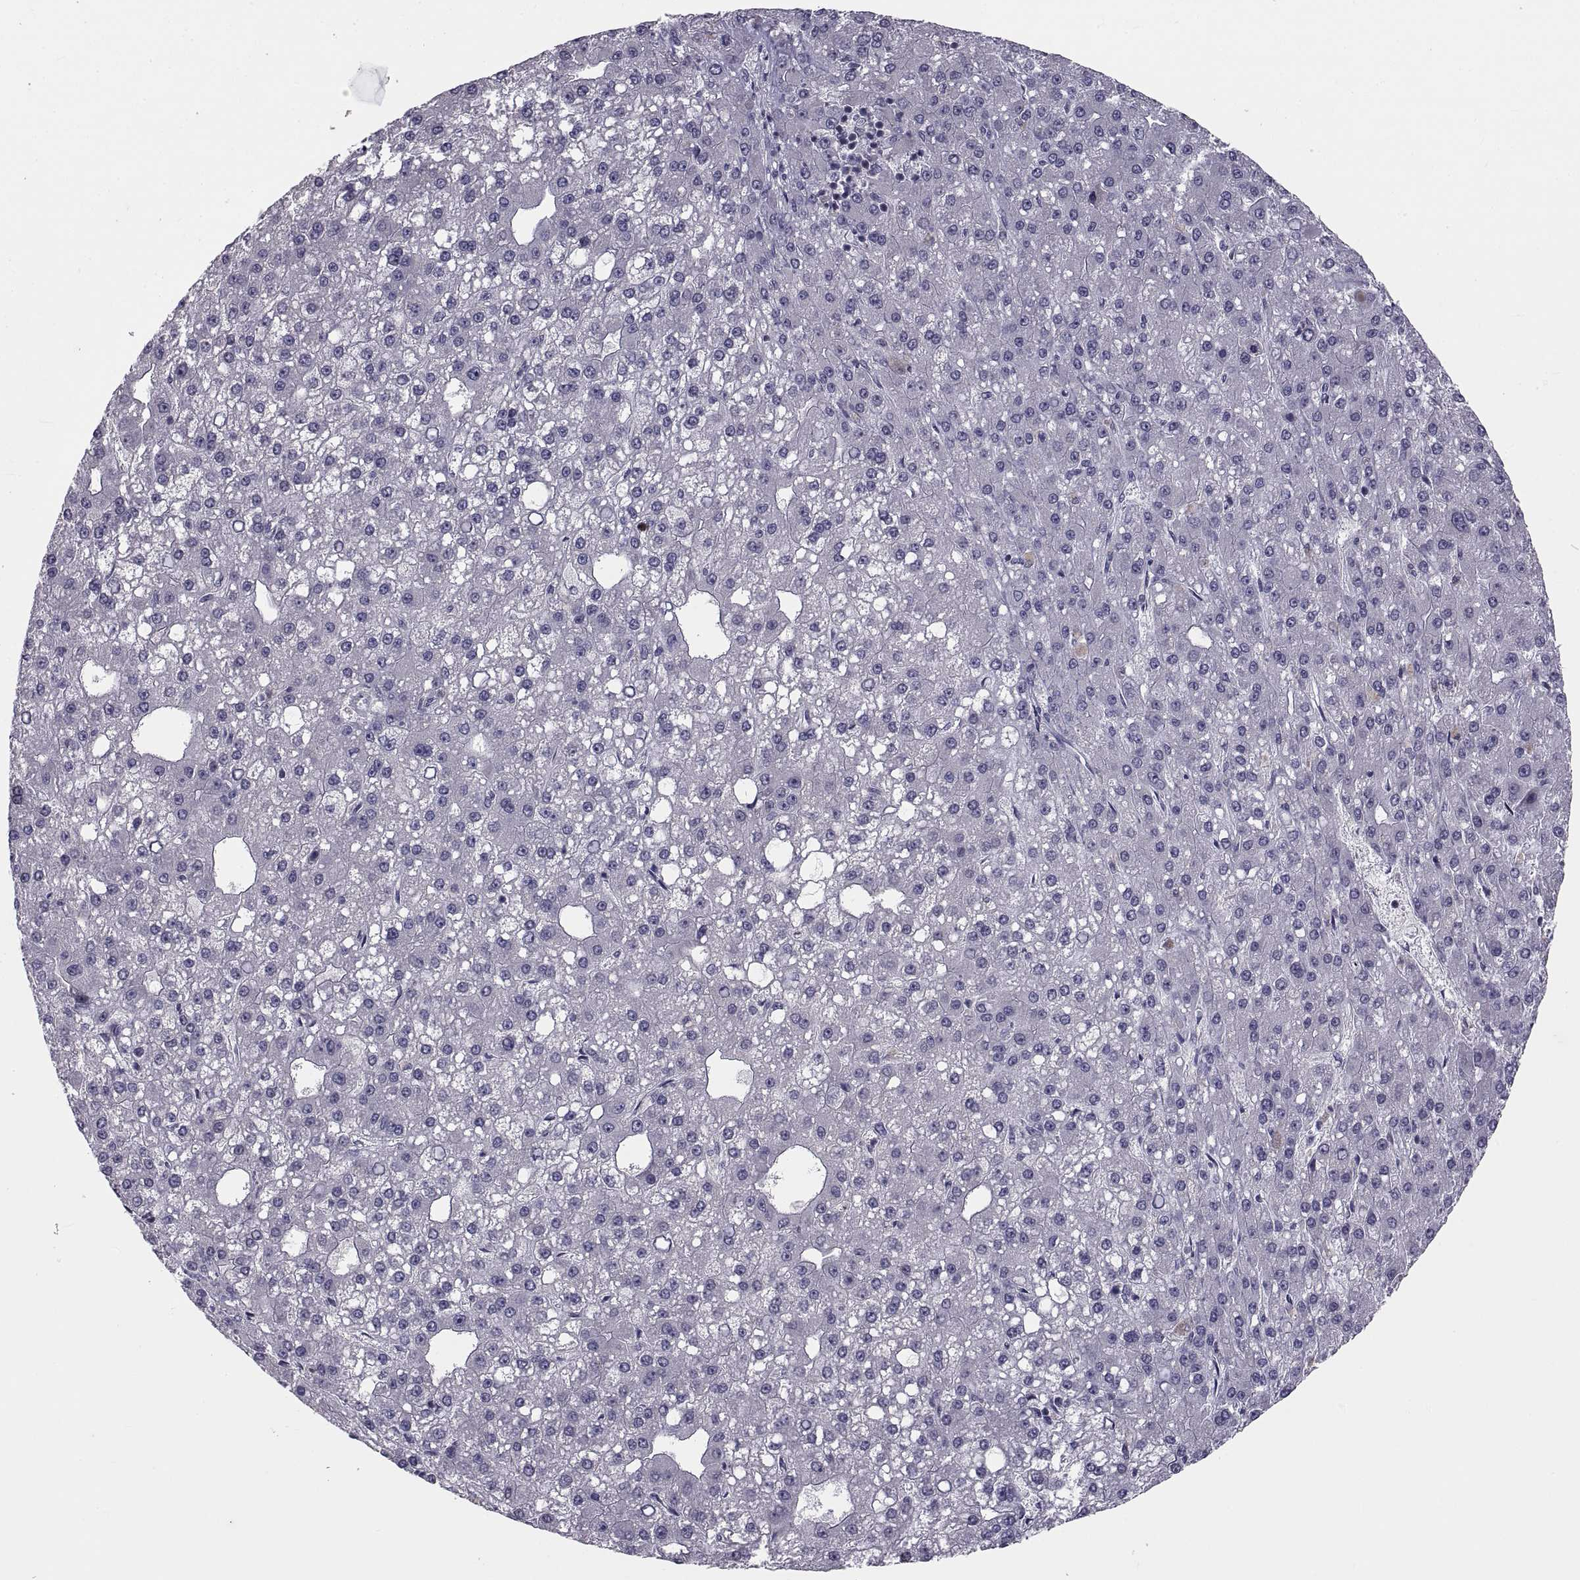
{"staining": {"intensity": "negative", "quantity": "none", "location": "none"}, "tissue": "liver cancer", "cell_type": "Tumor cells", "image_type": "cancer", "snomed": [{"axis": "morphology", "description": "Carcinoma, Hepatocellular, NOS"}, {"axis": "topography", "description": "Liver"}], "caption": "The immunohistochemistry (IHC) photomicrograph has no significant expression in tumor cells of liver cancer tissue.", "gene": "NPTX2", "patient": {"sex": "male", "age": 67}}